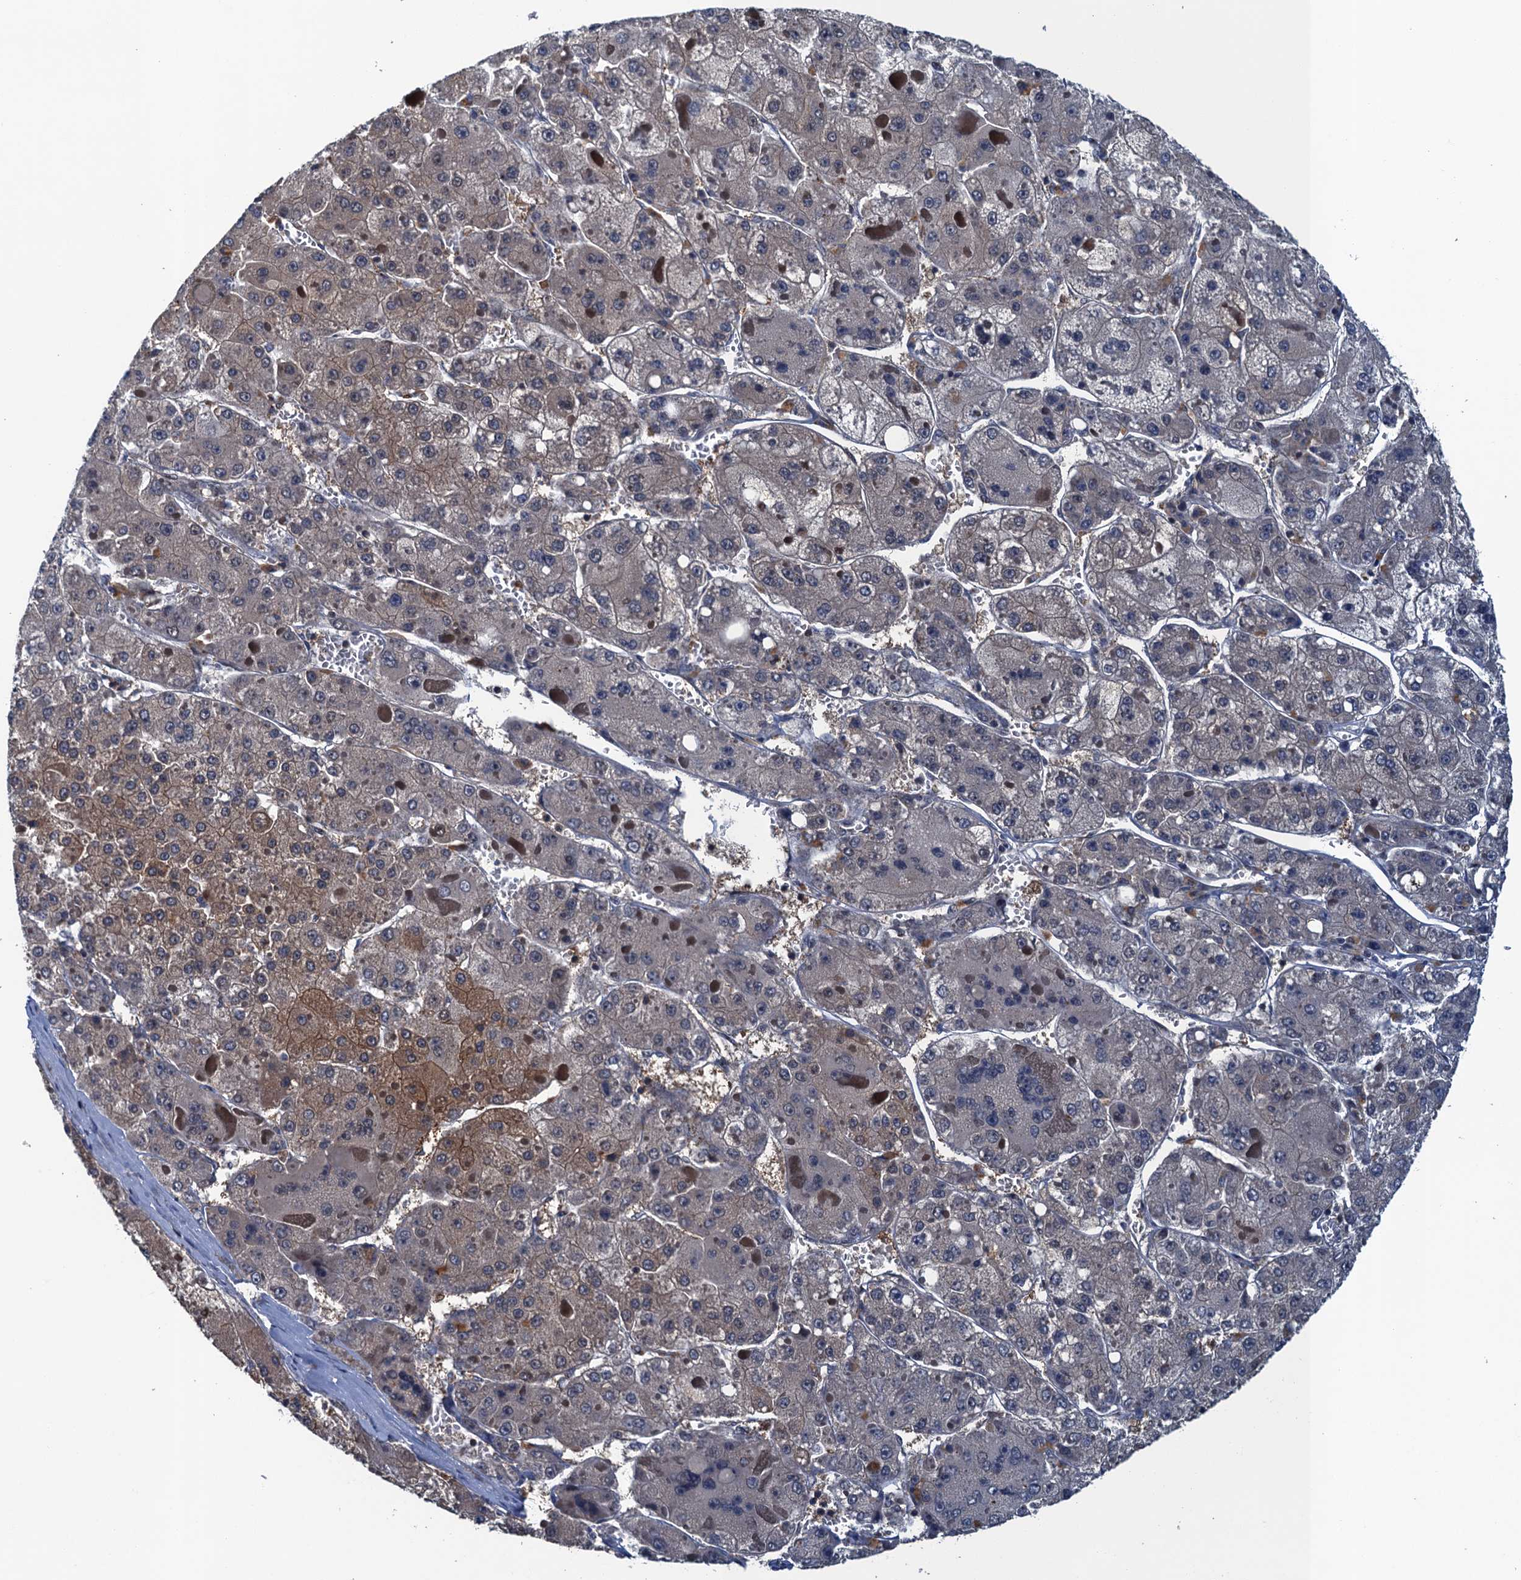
{"staining": {"intensity": "moderate", "quantity": "25%-75%", "location": "cytoplasmic/membranous"}, "tissue": "liver cancer", "cell_type": "Tumor cells", "image_type": "cancer", "snomed": [{"axis": "morphology", "description": "Carcinoma, Hepatocellular, NOS"}, {"axis": "topography", "description": "Liver"}], "caption": "Moderate cytoplasmic/membranous positivity is appreciated in about 25%-75% of tumor cells in liver hepatocellular carcinoma.", "gene": "RNF165", "patient": {"sex": "female", "age": 73}}